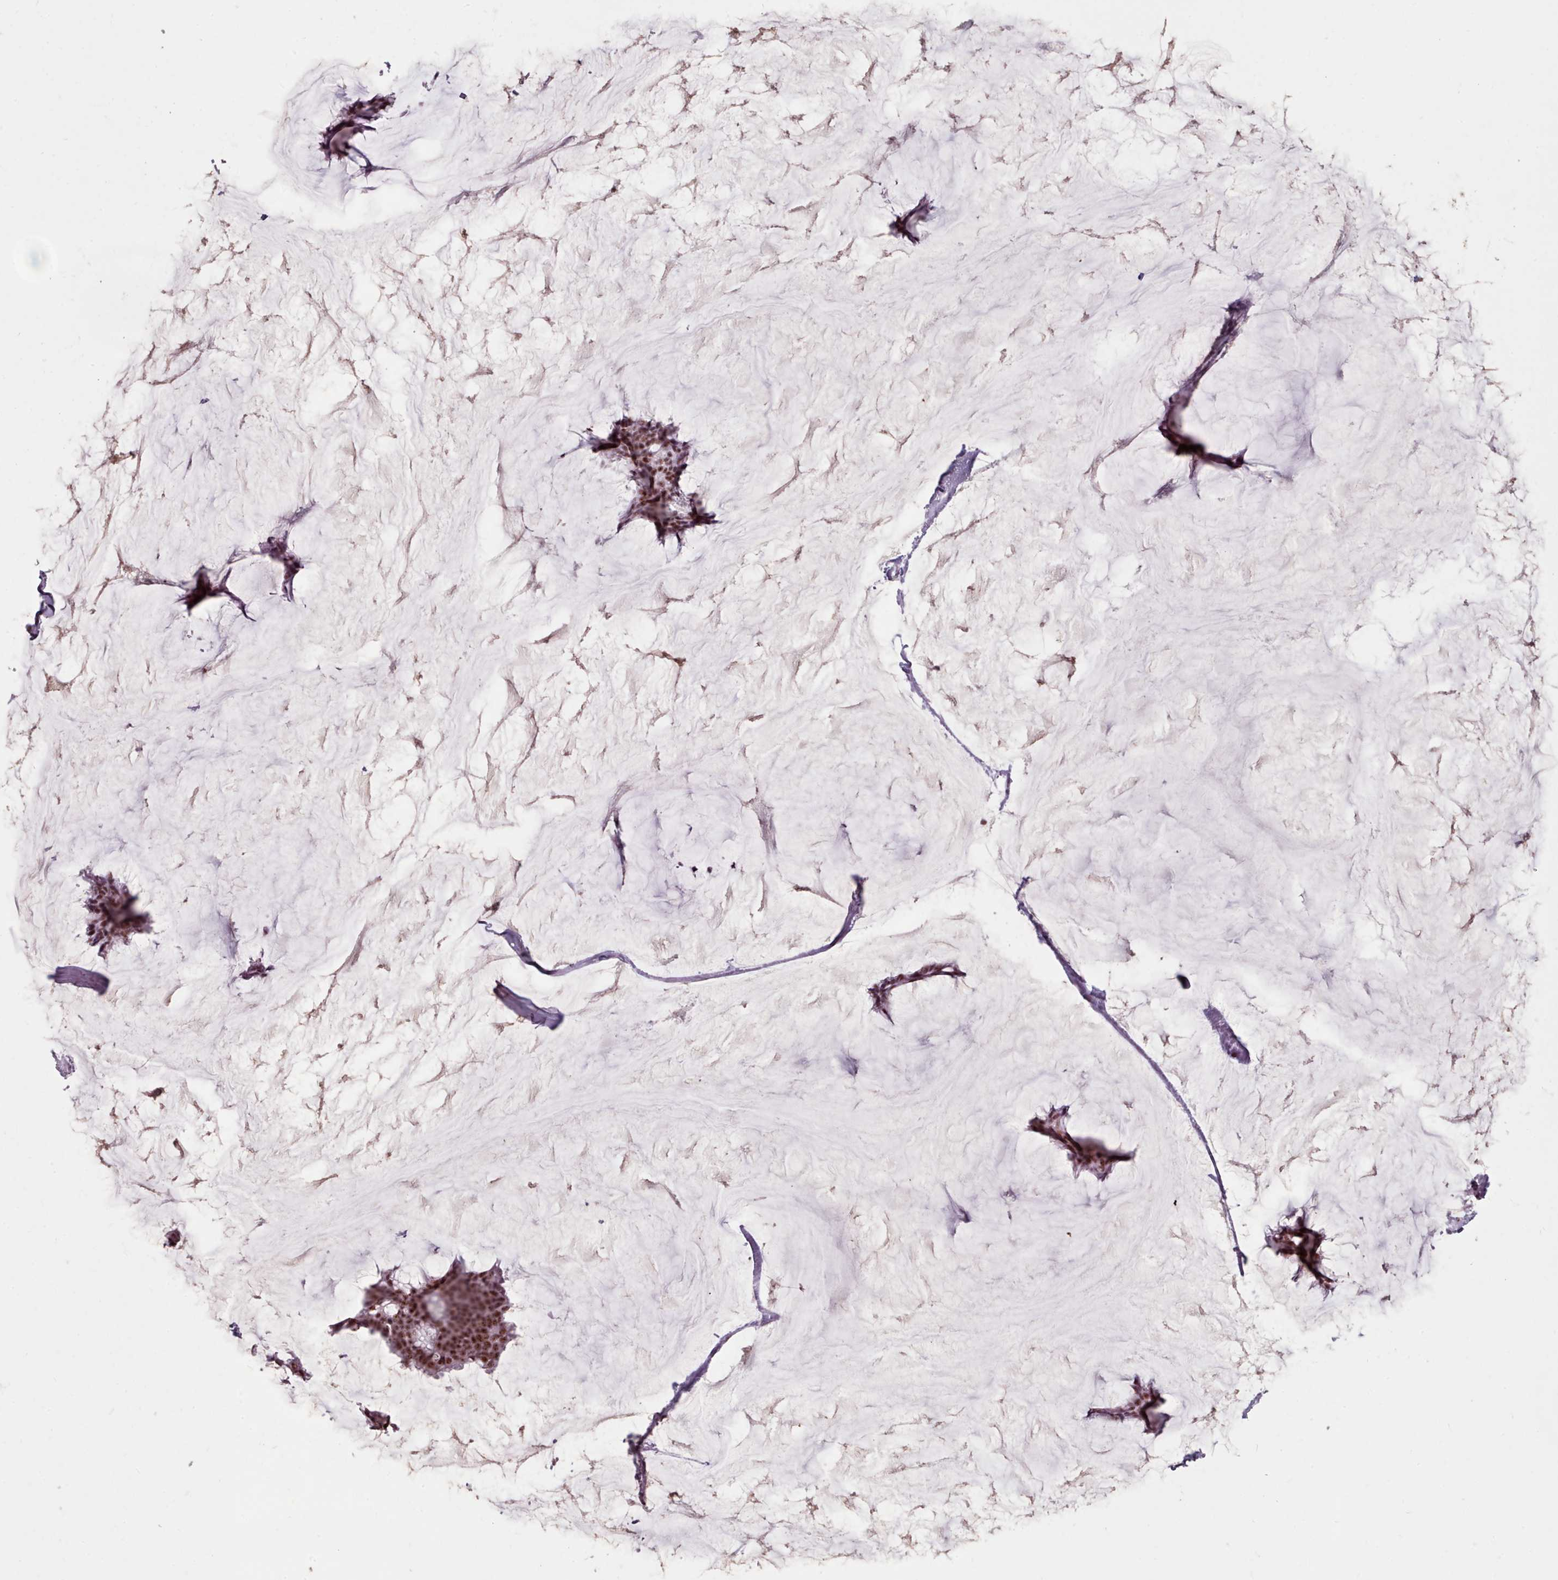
{"staining": {"intensity": "moderate", "quantity": ">75%", "location": "nuclear"}, "tissue": "breast cancer", "cell_type": "Tumor cells", "image_type": "cancer", "snomed": [{"axis": "morphology", "description": "Duct carcinoma"}, {"axis": "topography", "description": "Breast"}], "caption": "Brown immunohistochemical staining in infiltrating ductal carcinoma (breast) exhibits moderate nuclear expression in approximately >75% of tumor cells. The protein of interest is stained brown, and the nuclei are stained in blue (DAB IHC with brightfield microscopy, high magnification).", "gene": "SRRM1", "patient": {"sex": "female", "age": 93}}